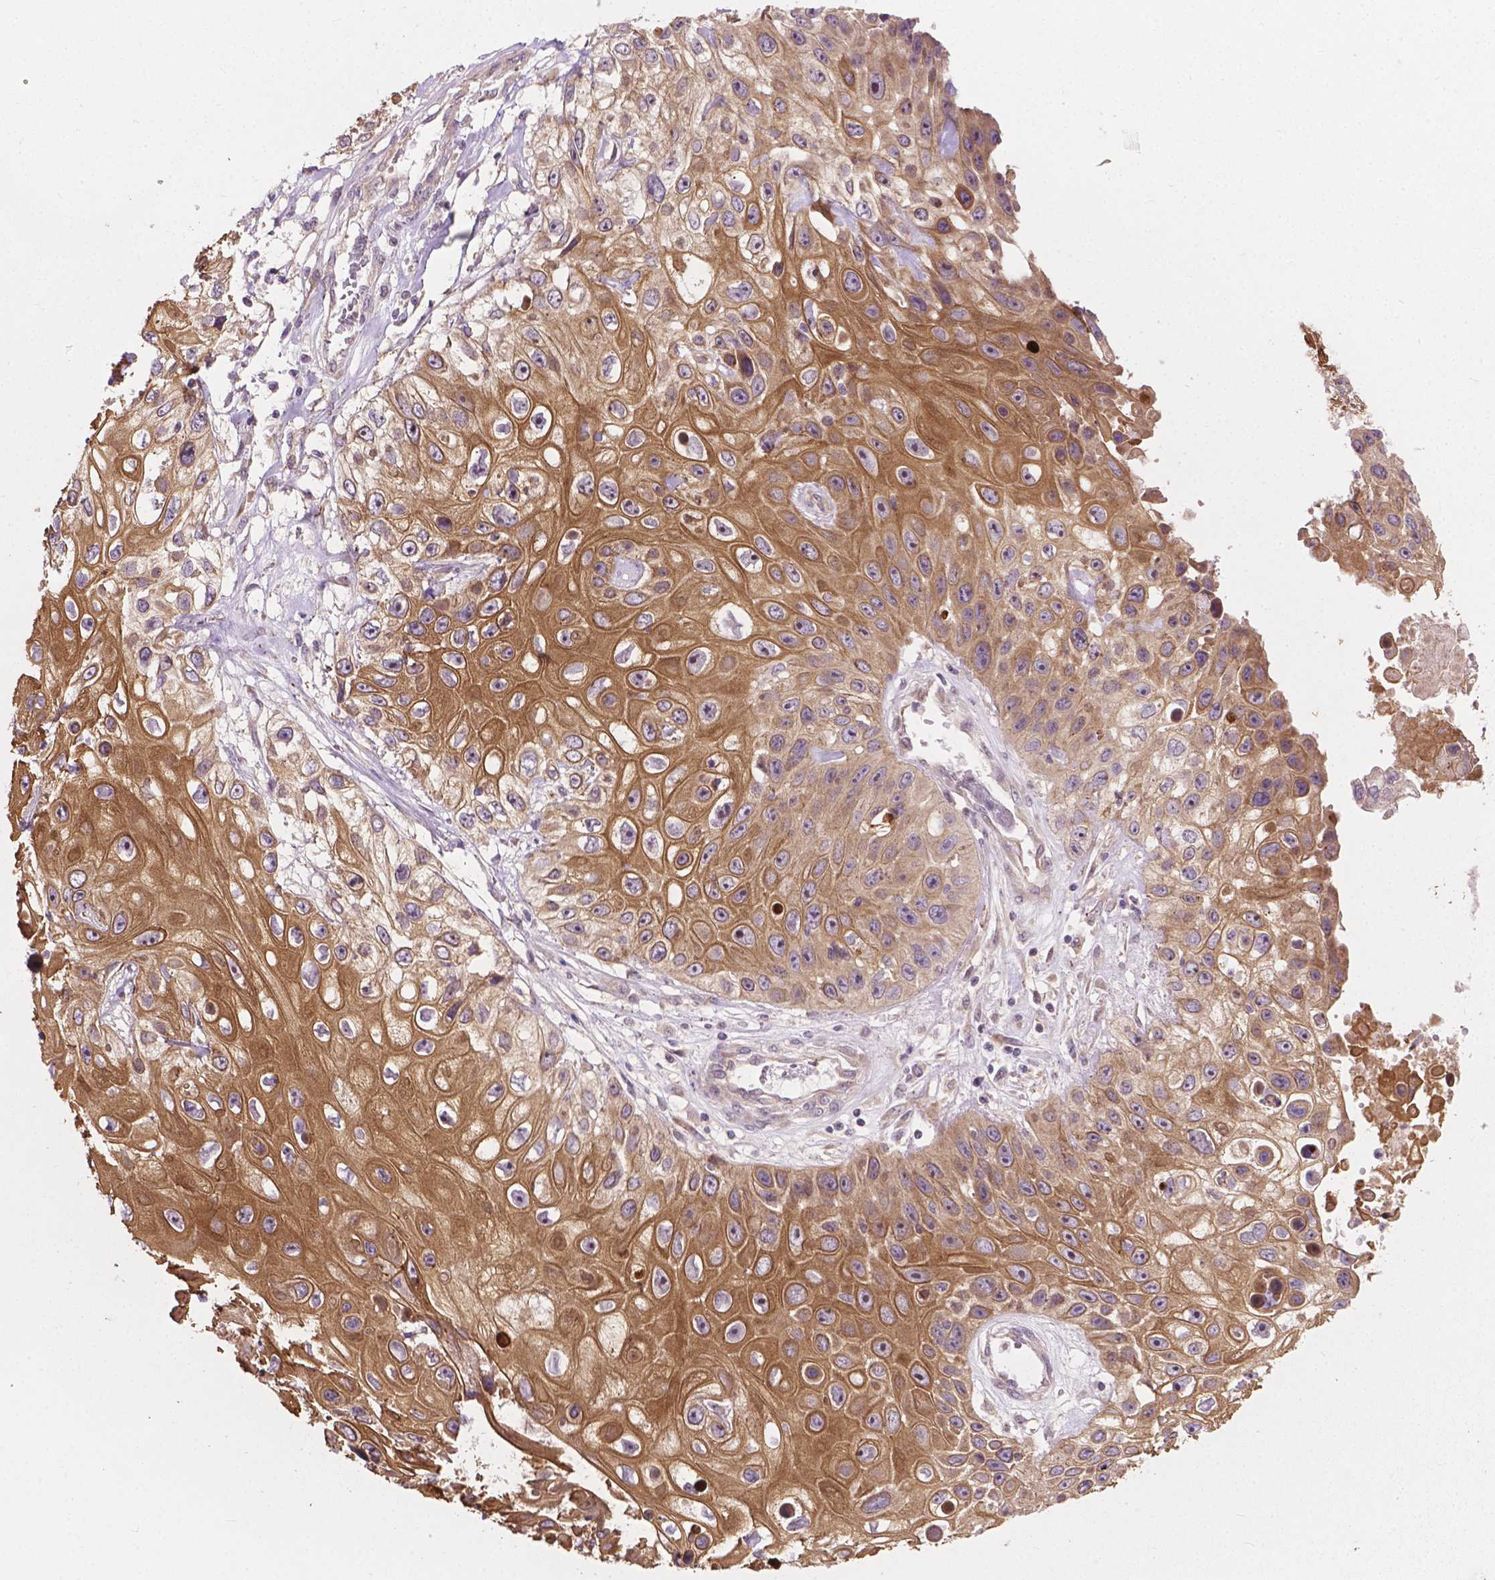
{"staining": {"intensity": "moderate", "quantity": ">75%", "location": "cytoplasmic/membranous,nuclear"}, "tissue": "skin cancer", "cell_type": "Tumor cells", "image_type": "cancer", "snomed": [{"axis": "morphology", "description": "Squamous cell carcinoma, NOS"}, {"axis": "topography", "description": "Skin"}], "caption": "Protein staining exhibits moderate cytoplasmic/membranous and nuclear expression in about >75% of tumor cells in squamous cell carcinoma (skin).", "gene": "MZT1", "patient": {"sex": "male", "age": 82}}